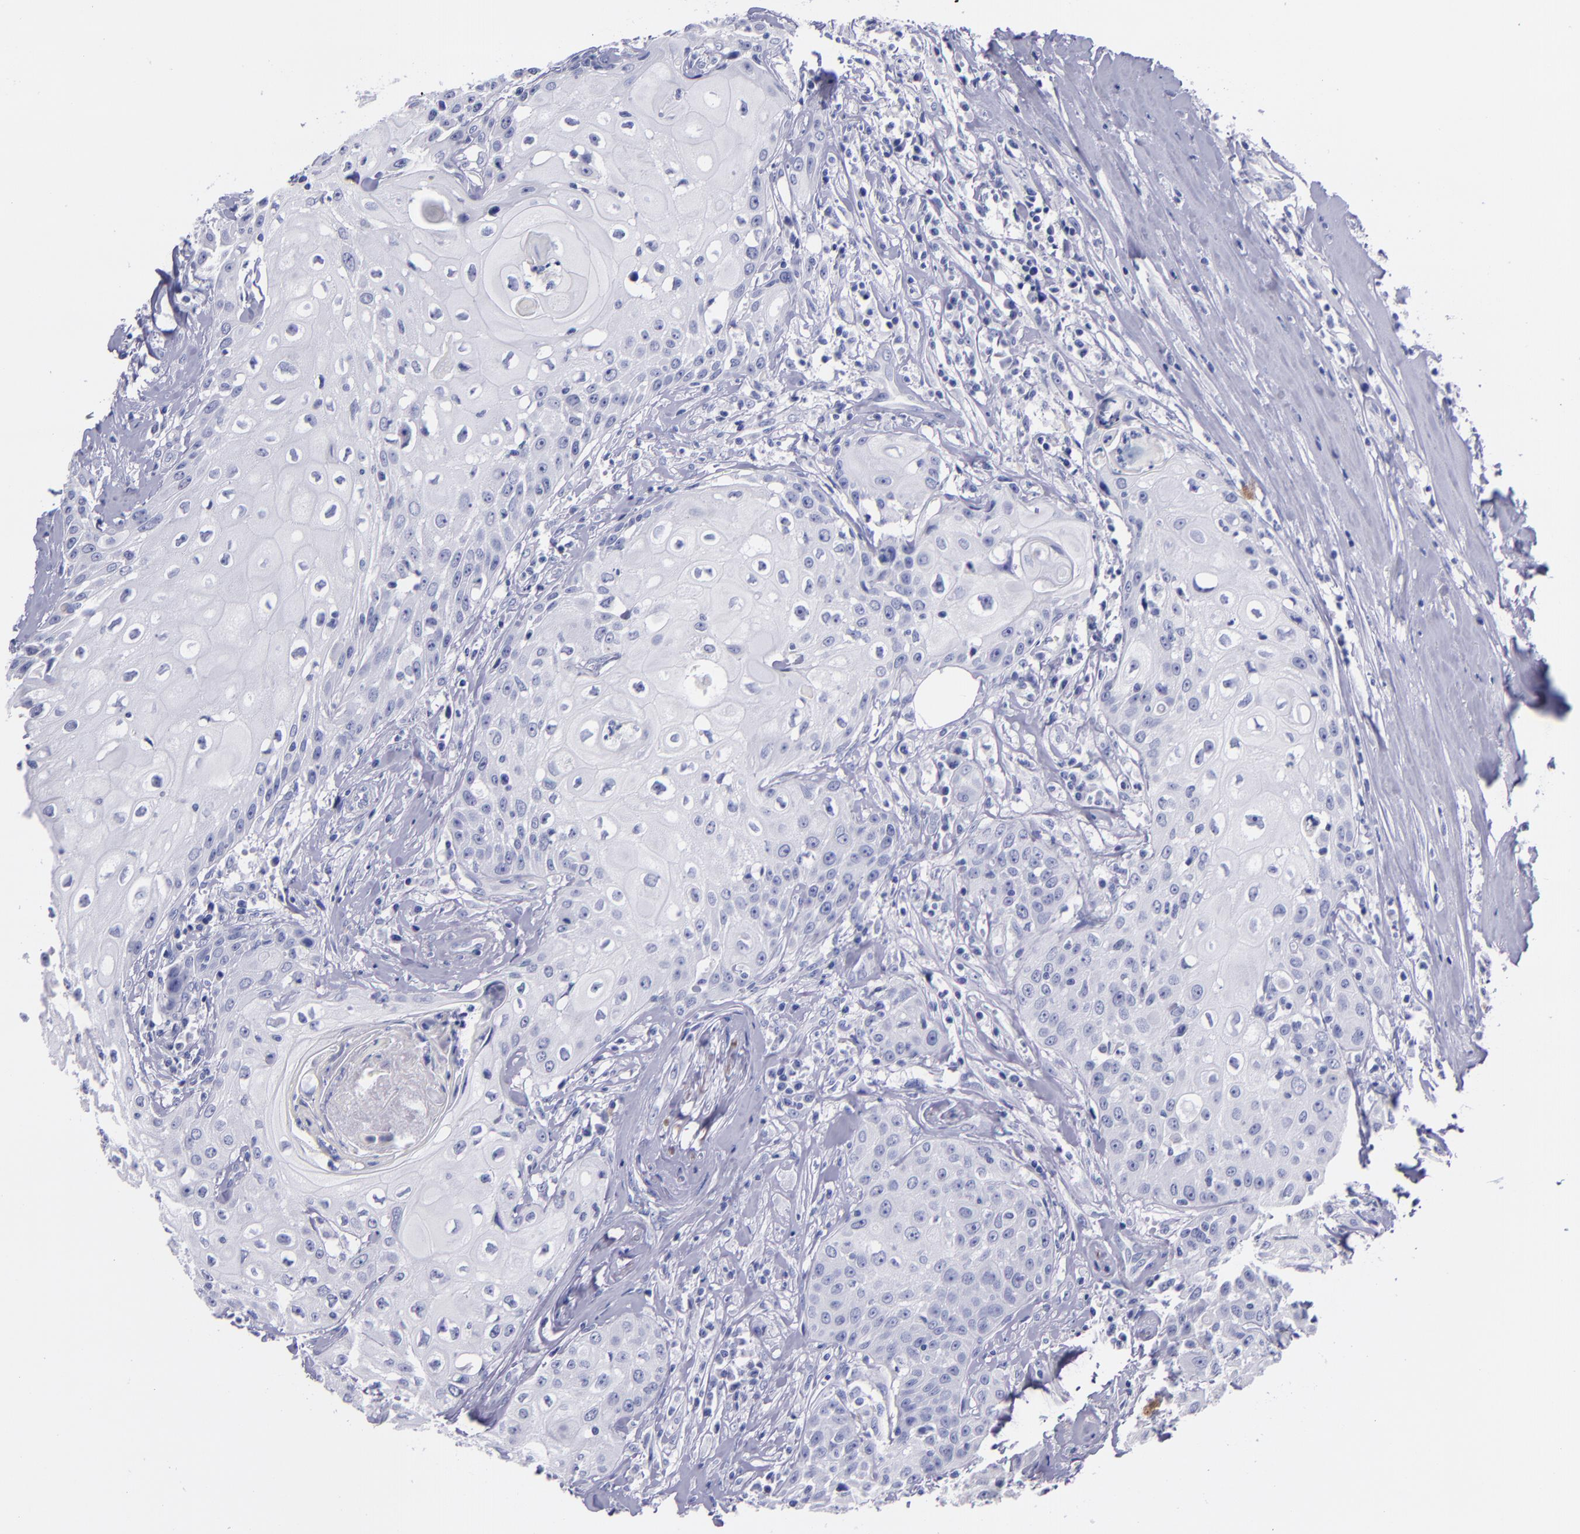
{"staining": {"intensity": "negative", "quantity": "none", "location": "none"}, "tissue": "head and neck cancer", "cell_type": "Tumor cells", "image_type": "cancer", "snomed": [{"axis": "morphology", "description": "Squamous cell carcinoma, NOS"}, {"axis": "topography", "description": "Oral tissue"}, {"axis": "topography", "description": "Head-Neck"}], "caption": "Tumor cells are negative for brown protein staining in head and neck cancer (squamous cell carcinoma).", "gene": "SV2A", "patient": {"sex": "female", "age": 82}}